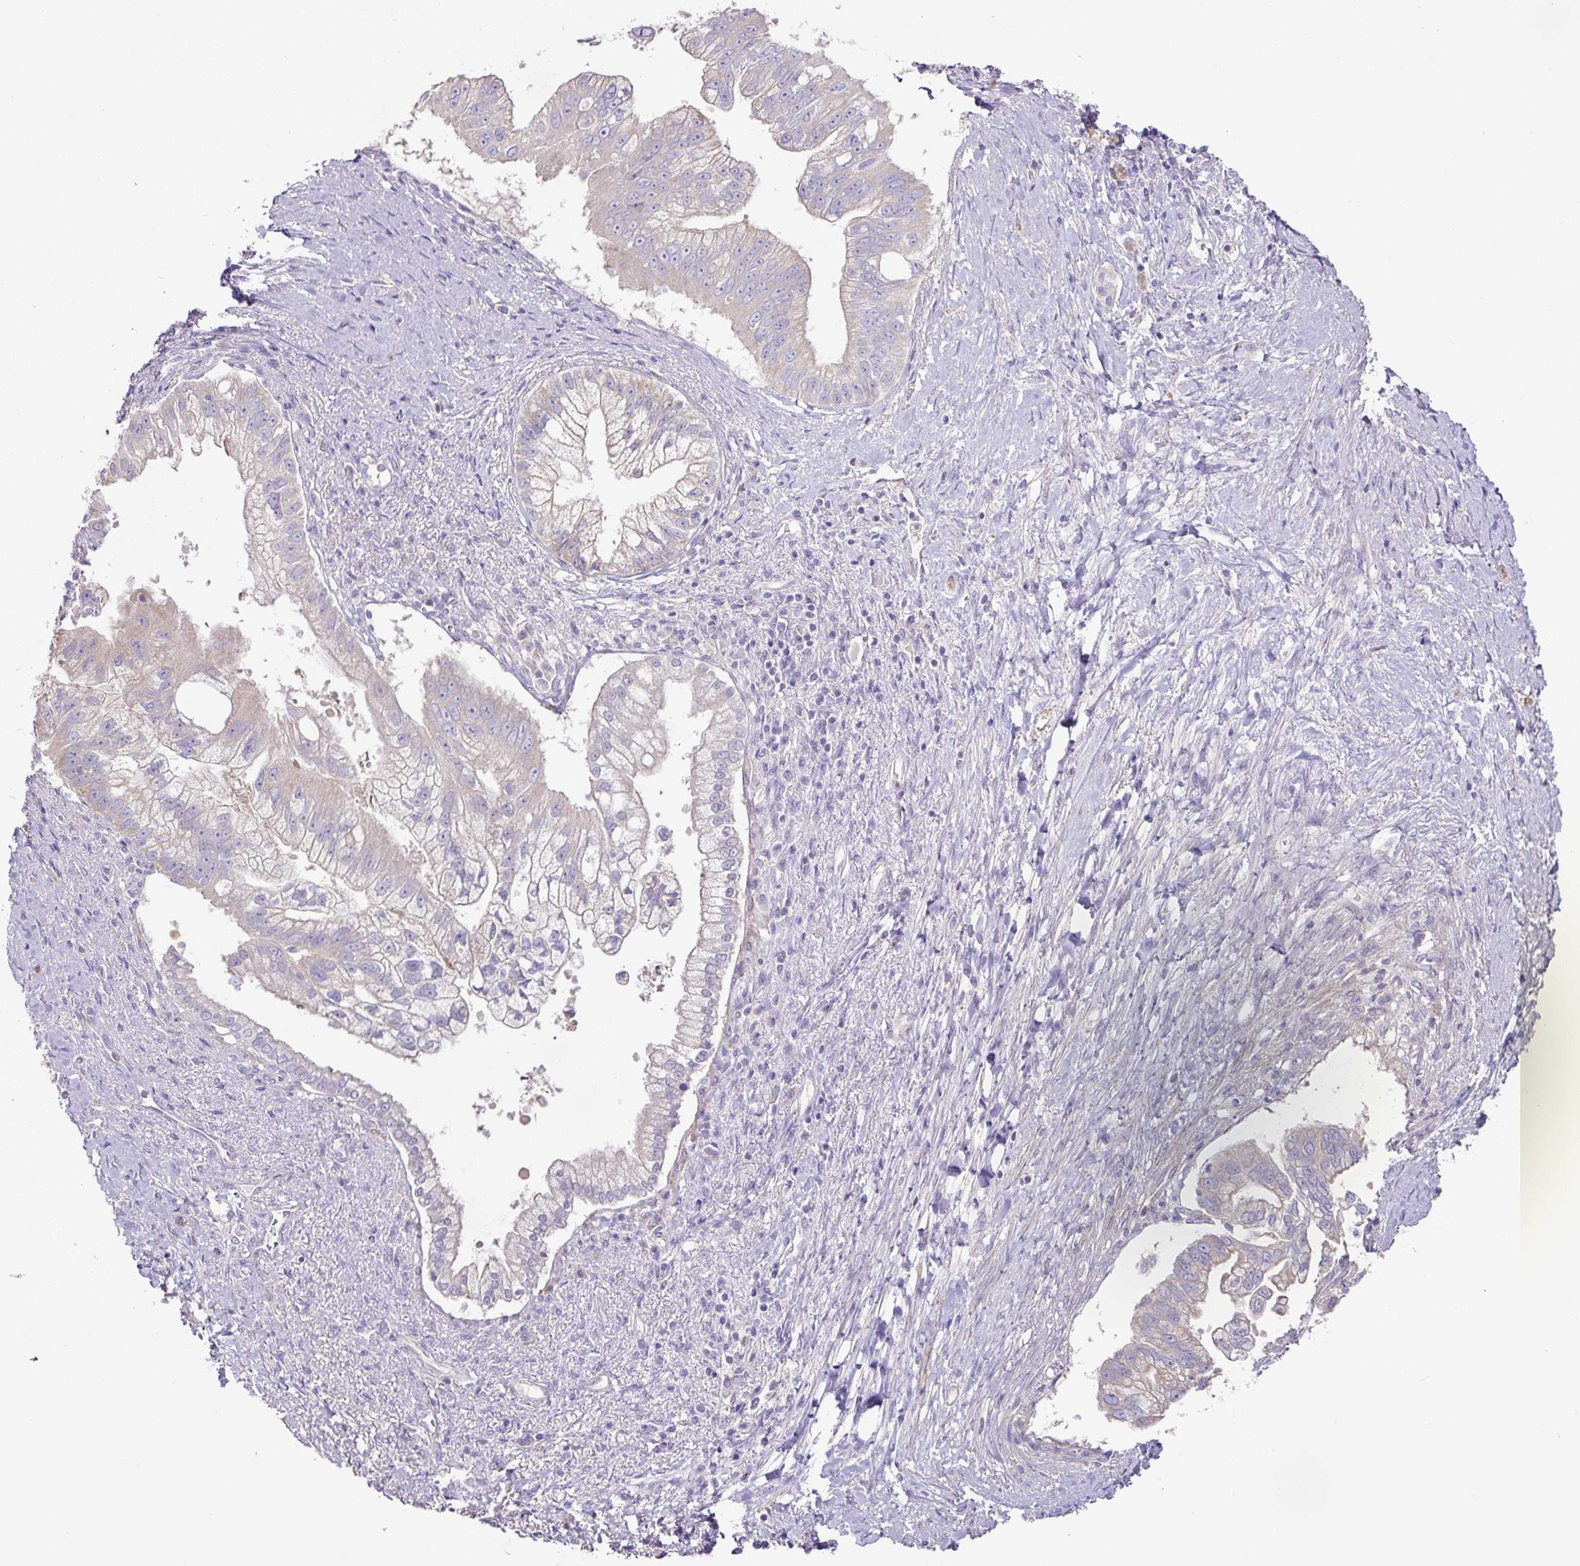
{"staining": {"intensity": "negative", "quantity": "none", "location": "none"}, "tissue": "pancreatic cancer", "cell_type": "Tumor cells", "image_type": "cancer", "snomed": [{"axis": "morphology", "description": "Adenocarcinoma, NOS"}, {"axis": "topography", "description": "Pancreas"}], "caption": "The micrograph reveals no significant staining in tumor cells of pancreatic cancer.", "gene": "MRRF", "patient": {"sex": "male", "age": 70}}